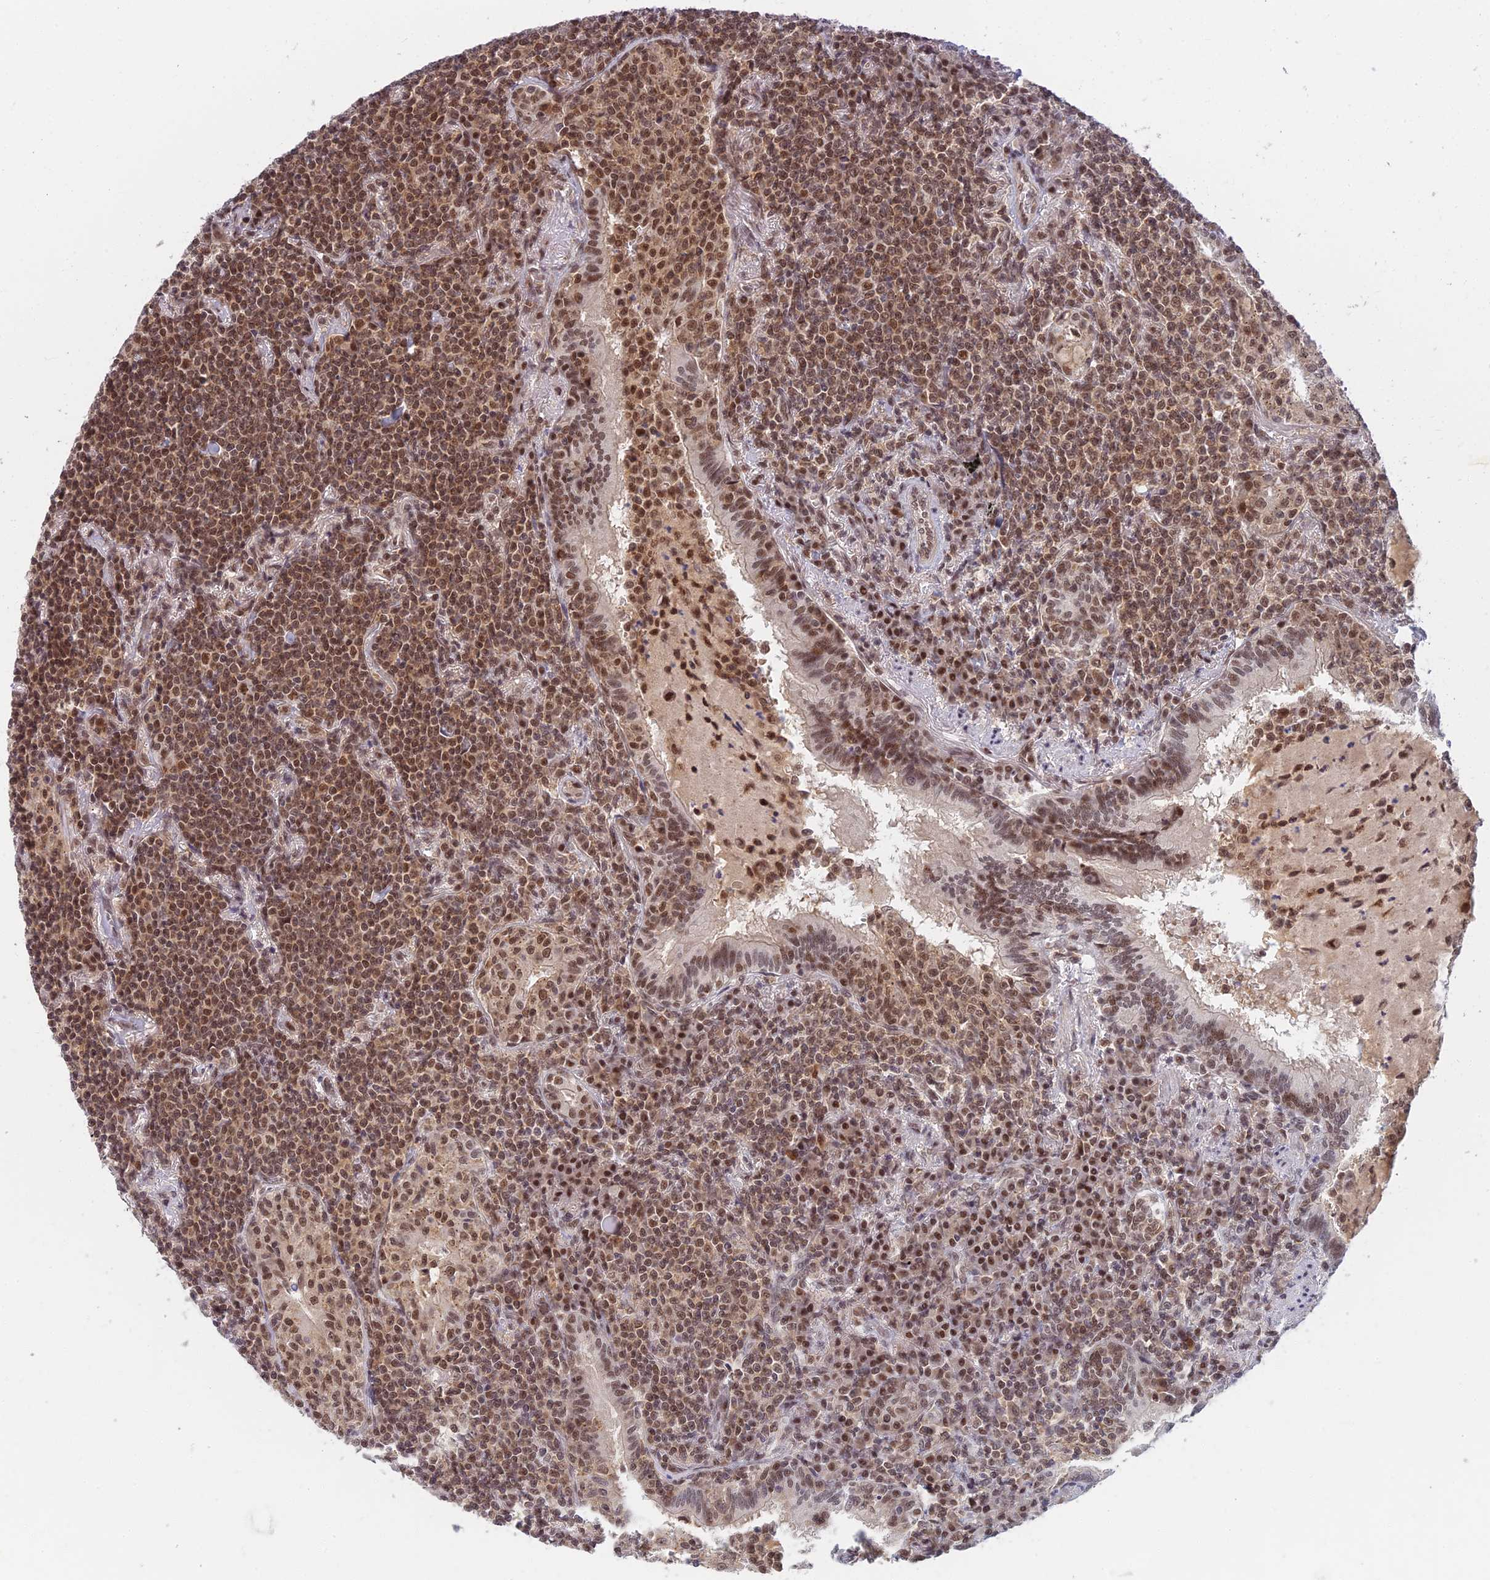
{"staining": {"intensity": "moderate", "quantity": ">75%", "location": "nuclear"}, "tissue": "lymphoma", "cell_type": "Tumor cells", "image_type": "cancer", "snomed": [{"axis": "morphology", "description": "Malignant lymphoma, non-Hodgkin's type, Low grade"}, {"axis": "topography", "description": "Lung"}], "caption": "Brown immunohistochemical staining in low-grade malignant lymphoma, non-Hodgkin's type reveals moderate nuclear expression in about >75% of tumor cells.", "gene": "TCEA2", "patient": {"sex": "female", "age": 71}}